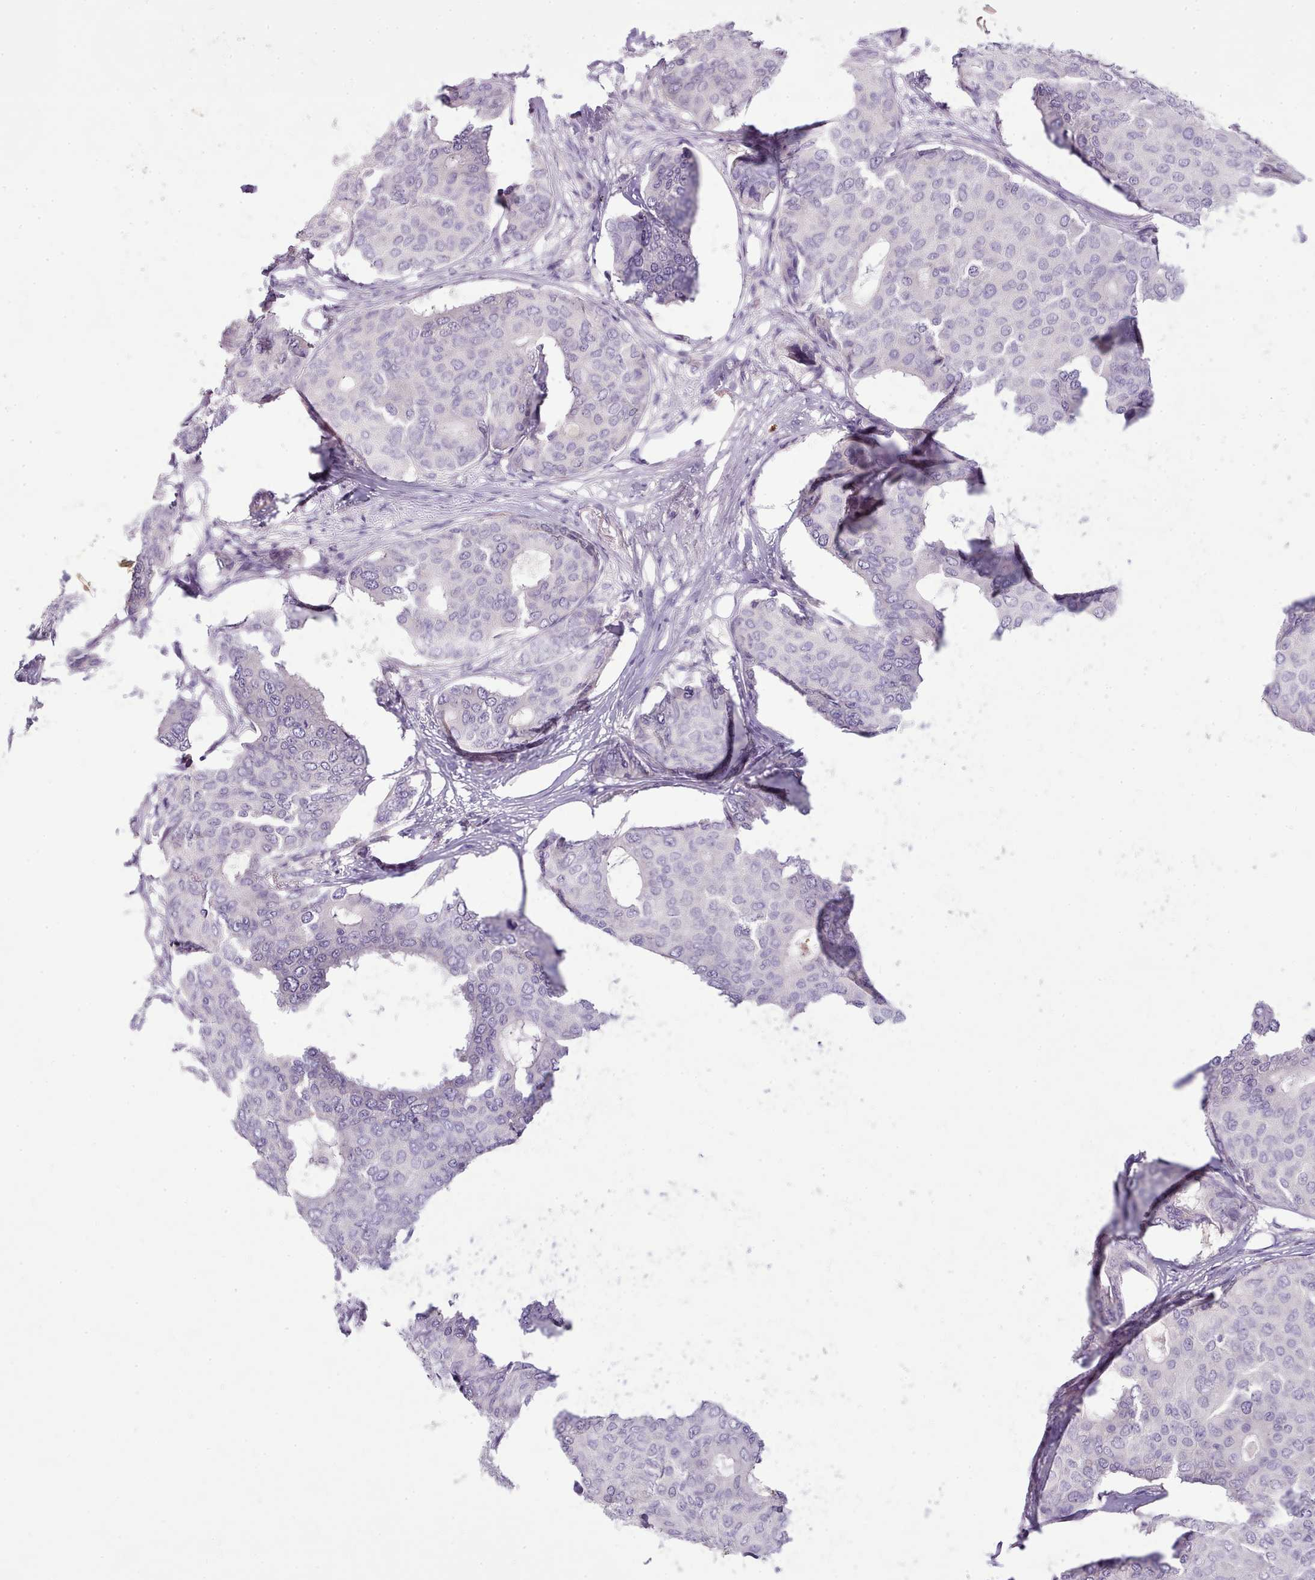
{"staining": {"intensity": "negative", "quantity": "none", "location": "none"}, "tissue": "breast cancer", "cell_type": "Tumor cells", "image_type": "cancer", "snomed": [{"axis": "morphology", "description": "Duct carcinoma"}, {"axis": "topography", "description": "Breast"}], "caption": "DAB immunohistochemical staining of human breast cancer reveals no significant positivity in tumor cells.", "gene": "TOX2", "patient": {"sex": "female", "age": 75}}